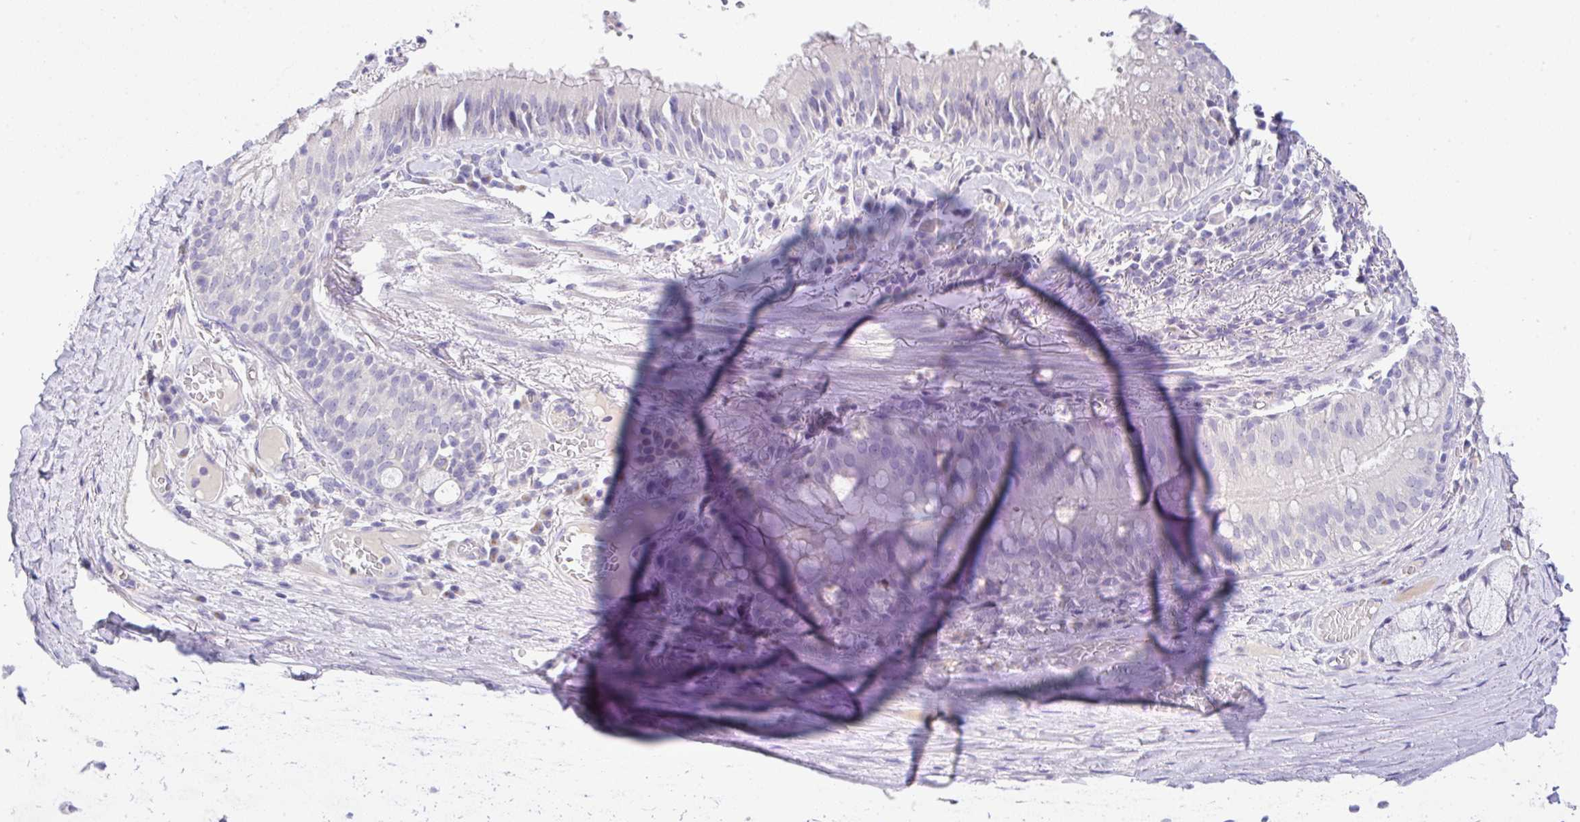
{"staining": {"intensity": "negative", "quantity": "none", "location": "none"}, "tissue": "adipose tissue", "cell_type": "Adipocytes", "image_type": "normal", "snomed": [{"axis": "morphology", "description": "Normal tissue, NOS"}, {"axis": "topography", "description": "Cartilage tissue"}, {"axis": "topography", "description": "Bronchus"}], "caption": "DAB (3,3'-diaminobenzidine) immunohistochemical staining of normal human adipose tissue exhibits no significant staining in adipocytes.", "gene": "SERPINE3", "patient": {"sex": "male", "age": 56}}